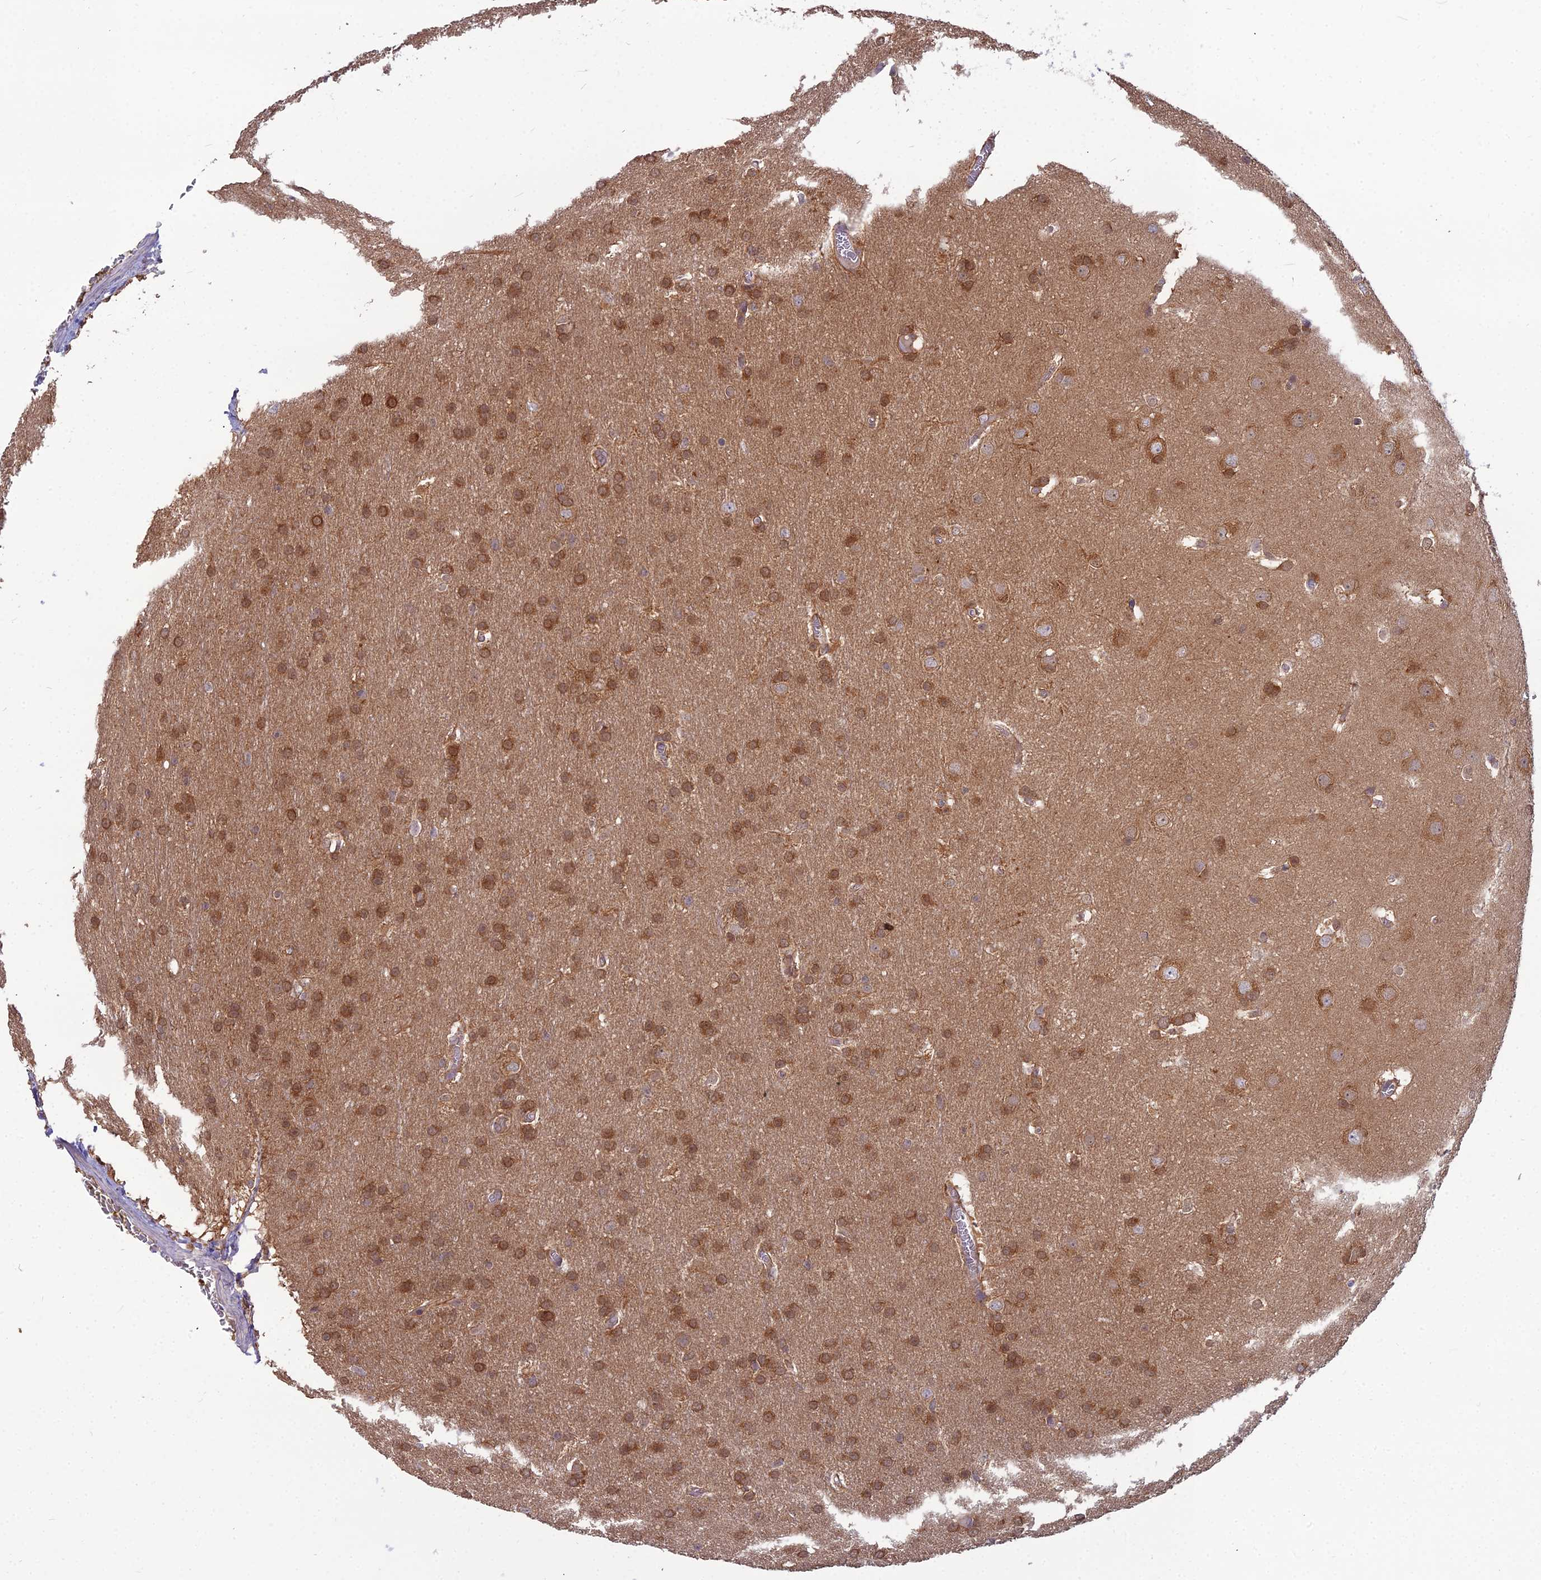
{"staining": {"intensity": "moderate", "quantity": ">75%", "location": "cytoplasmic/membranous"}, "tissue": "glioma", "cell_type": "Tumor cells", "image_type": "cancer", "snomed": [{"axis": "morphology", "description": "Glioma, malignant, Low grade"}, {"axis": "topography", "description": "Brain"}], "caption": "The image reveals staining of low-grade glioma (malignant), revealing moderate cytoplasmic/membranous protein expression (brown color) within tumor cells. Nuclei are stained in blue.", "gene": "MVD", "patient": {"sex": "female", "age": 32}}